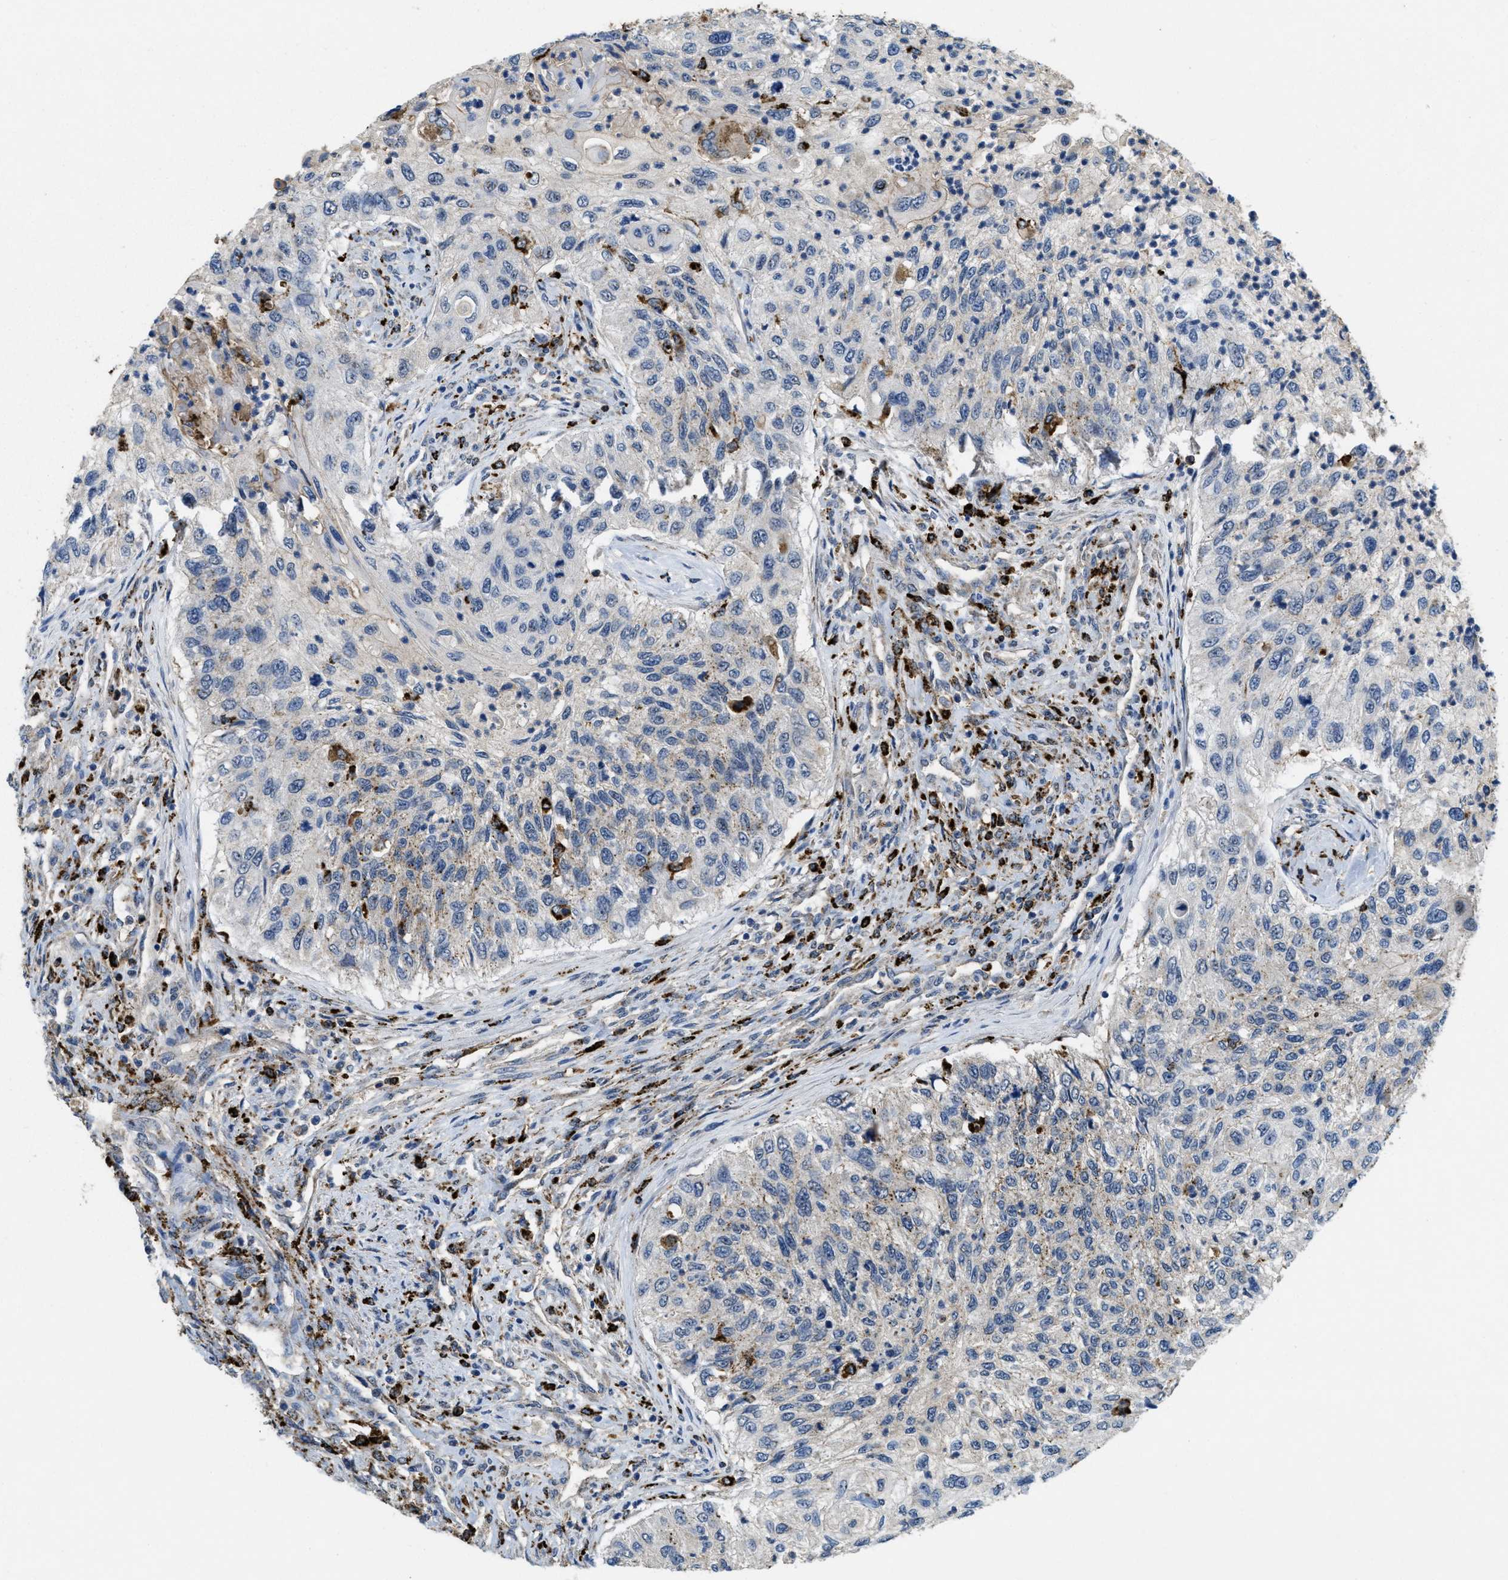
{"staining": {"intensity": "weak", "quantity": "<25%", "location": "cytoplasmic/membranous"}, "tissue": "urothelial cancer", "cell_type": "Tumor cells", "image_type": "cancer", "snomed": [{"axis": "morphology", "description": "Urothelial carcinoma, High grade"}, {"axis": "topography", "description": "Urinary bladder"}], "caption": "There is no significant positivity in tumor cells of high-grade urothelial carcinoma. The staining is performed using DAB (3,3'-diaminobenzidine) brown chromogen with nuclei counter-stained in using hematoxylin.", "gene": "BMPR2", "patient": {"sex": "female", "age": 60}}